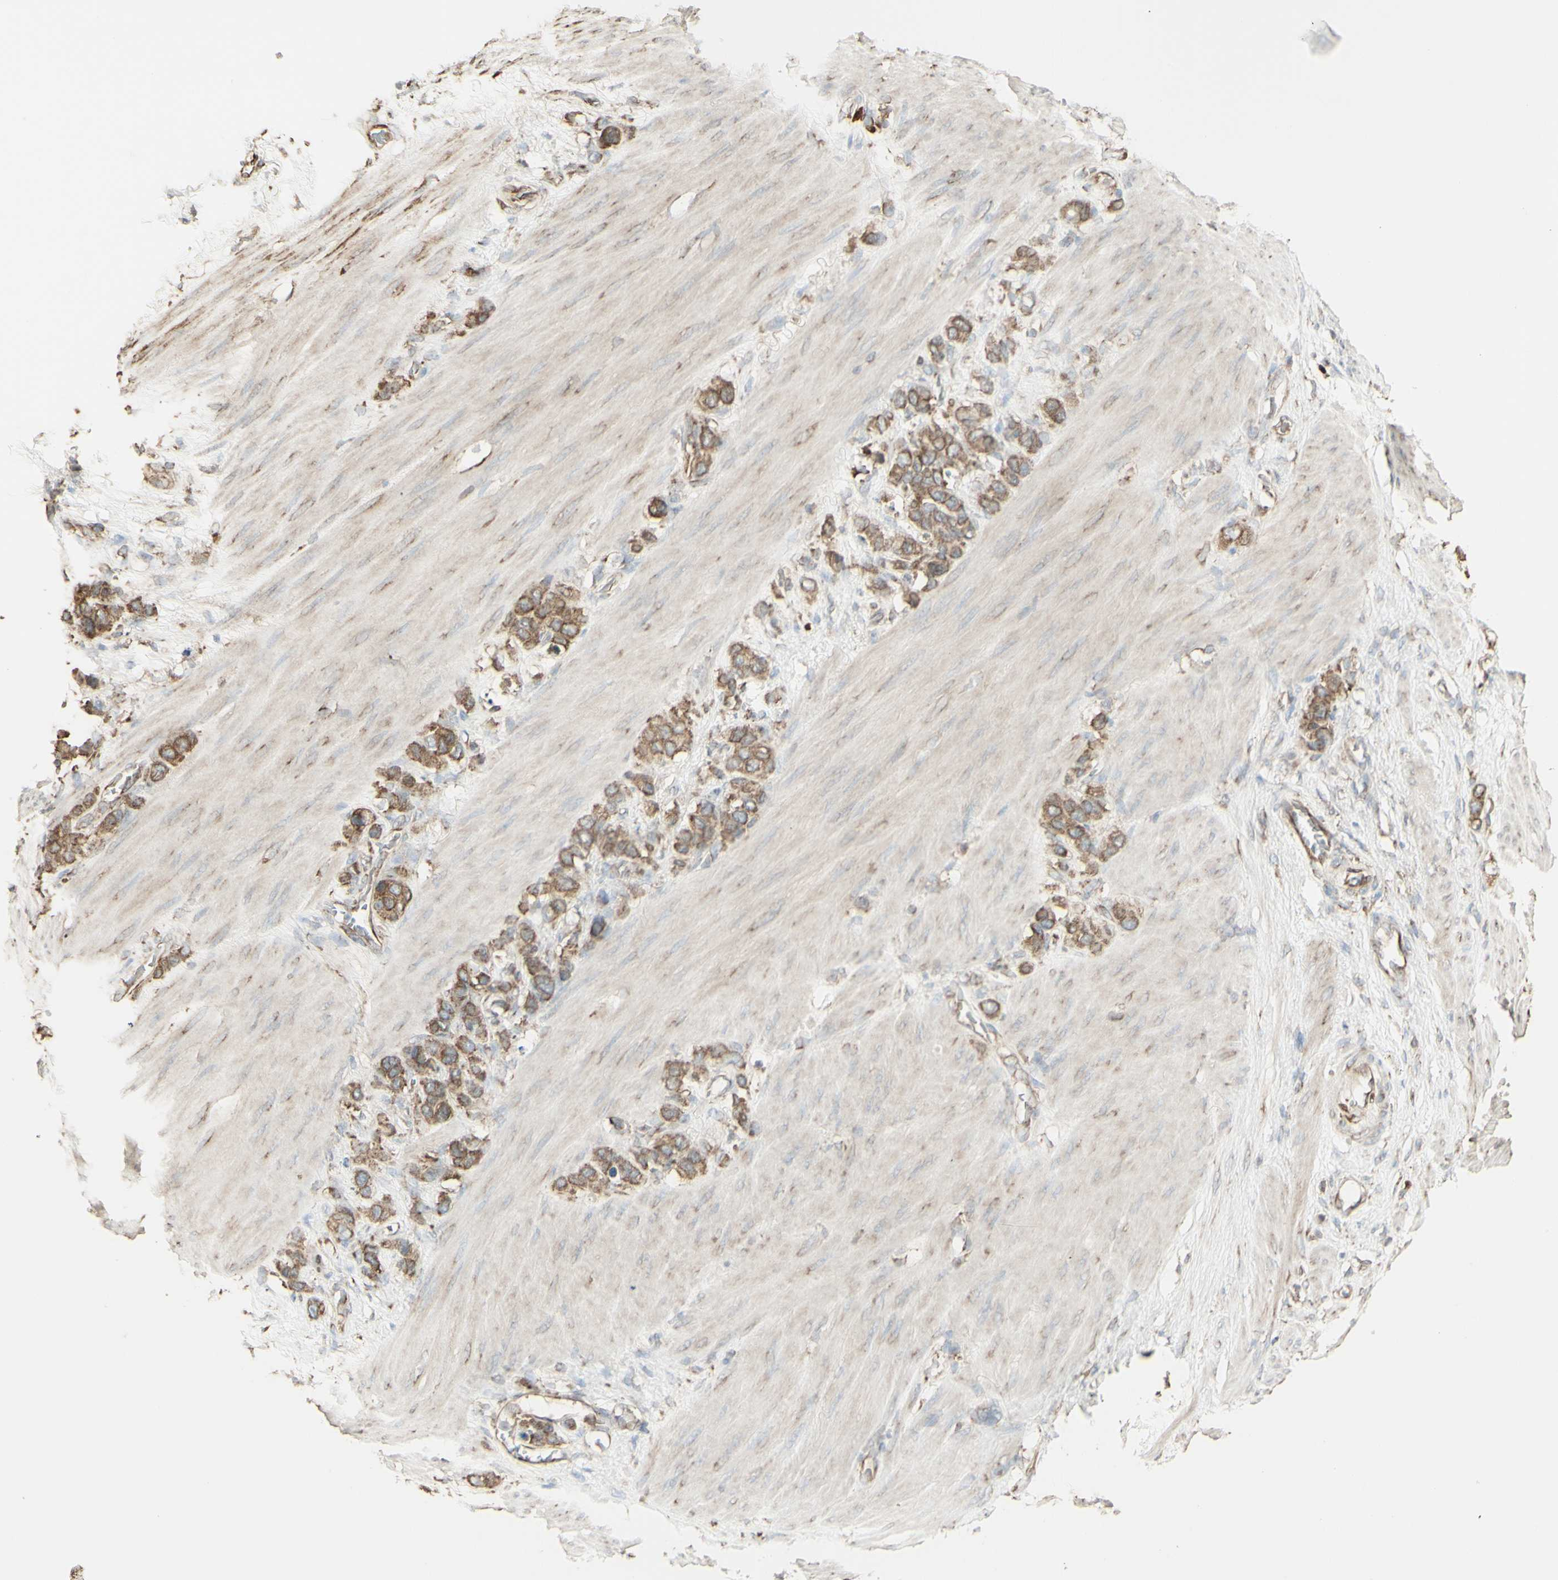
{"staining": {"intensity": "moderate", "quantity": ">75%", "location": "cytoplasmic/membranous"}, "tissue": "stomach cancer", "cell_type": "Tumor cells", "image_type": "cancer", "snomed": [{"axis": "morphology", "description": "Adenocarcinoma, NOS"}, {"axis": "morphology", "description": "Adenocarcinoma, High grade"}, {"axis": "topography", "description": "Stomach, upper"}, {"axis": "topography", "description": "Stomach, lower"}], "caption": "The histopathology image displays a brown stain indicating the presence of a protein in the cytoplasmic/membranous of tumor cells in stomach cancer (adenocarcinoma (high-grade)). (DAB (3,3'-diaminobenzidine) = brown stain, brightfield microscopy at high magnification).", "gene": "EEF1B2", "patient": {"sex": "female", "age": 65}}